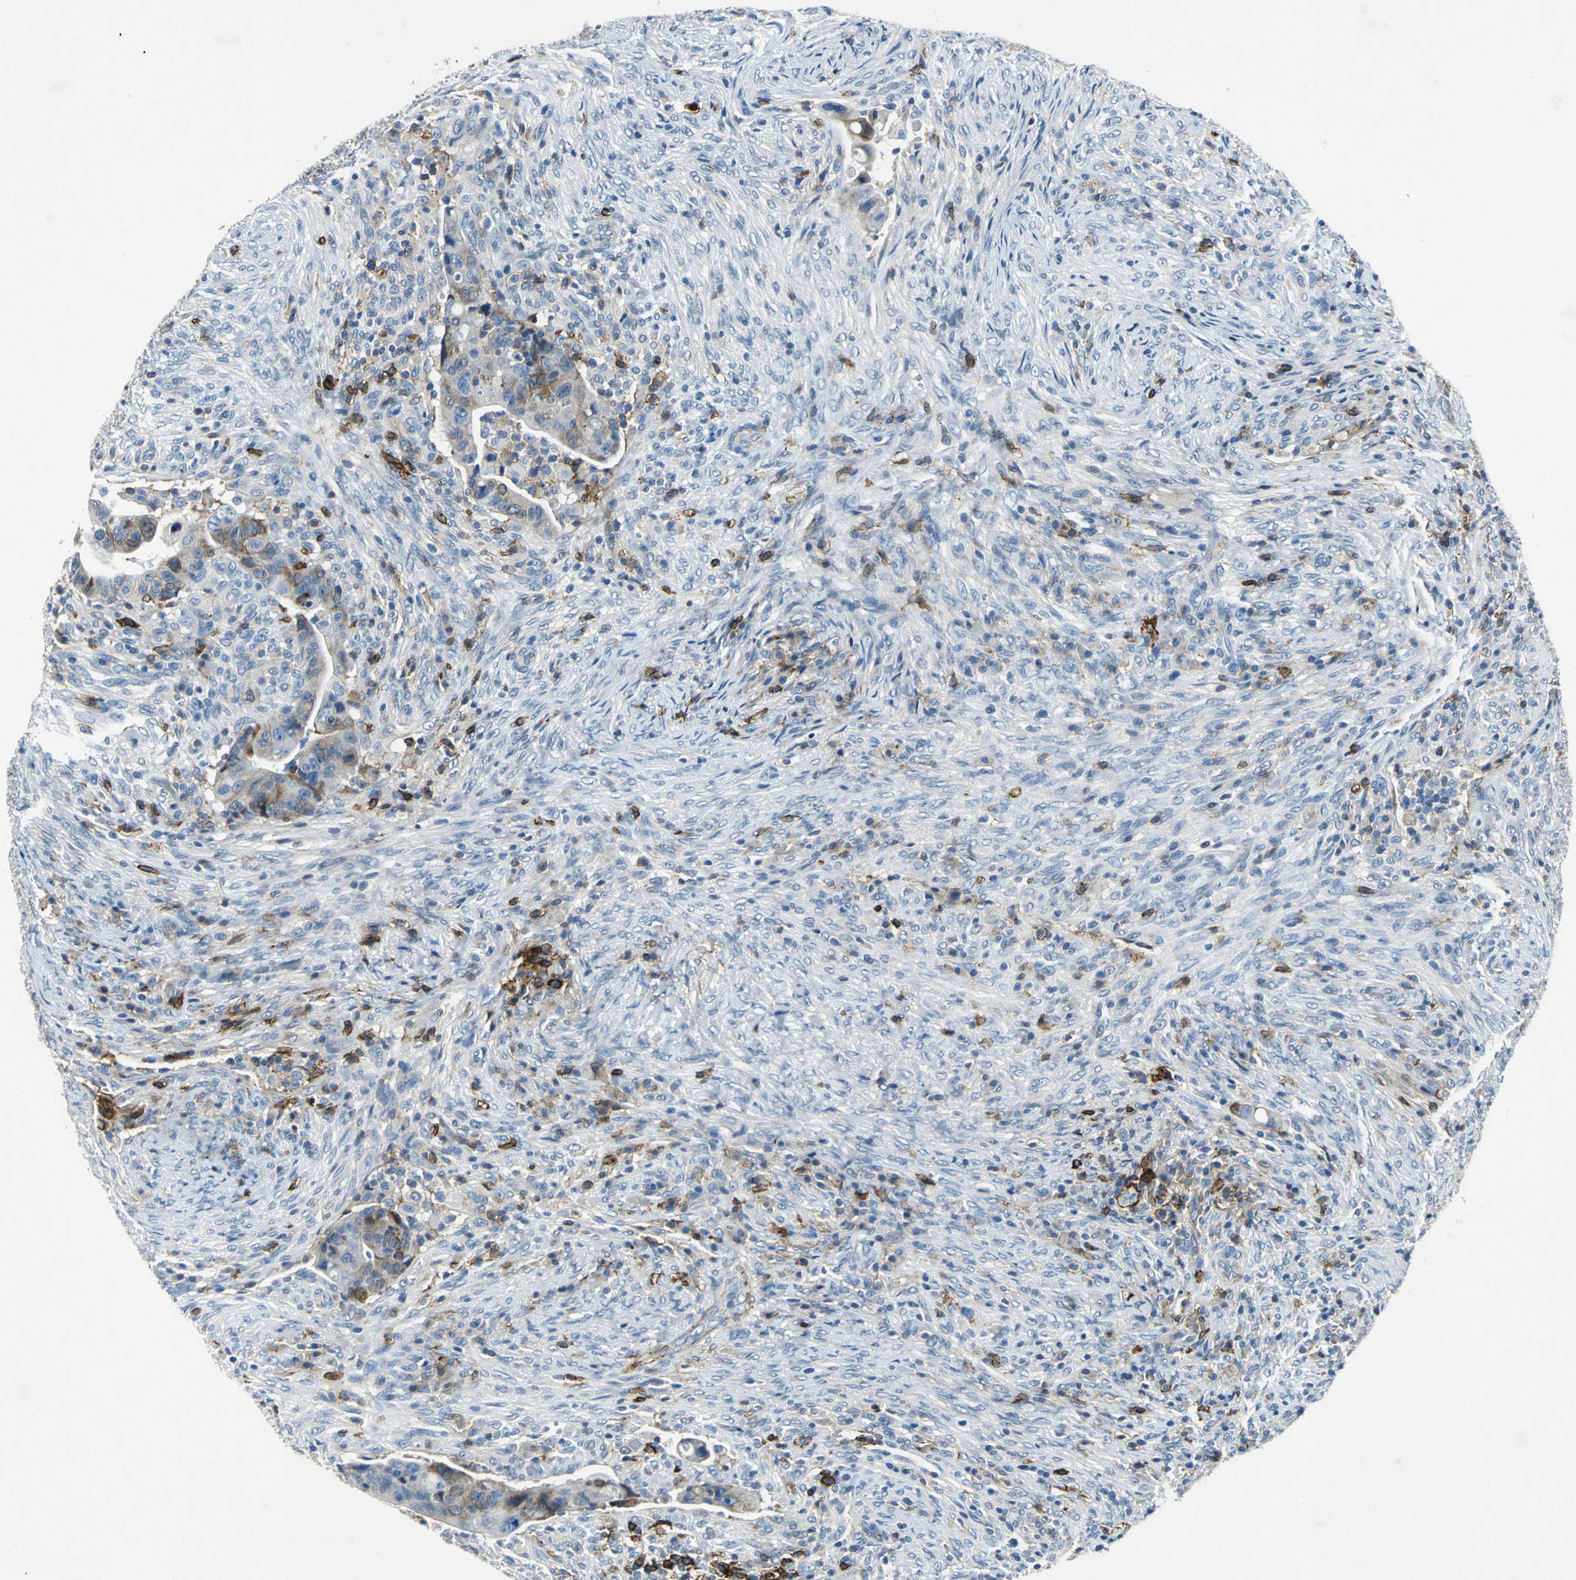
{"staining": {"intensity": "moderate", "quantity": "25%-75%", "location": "cytoplasmic/membranous"}, "tissue": "colorectal cancer", "cell_type": "Tumor cells", "image_type": "cancer", "snomed": [{"axis": "morphology", "description": "Adenocarcinoma, NOS"}, {"axis": "topography", "description": "Rectum"}], "caption": "Protein expression analysis of human adenocarcinoma (colorectal) reveals moderate cytoplasmic/membranous expression in about 25%-75% of tumor cells.", "gene": "RPS13", "patient": {"sex": "female", "age": 71}}